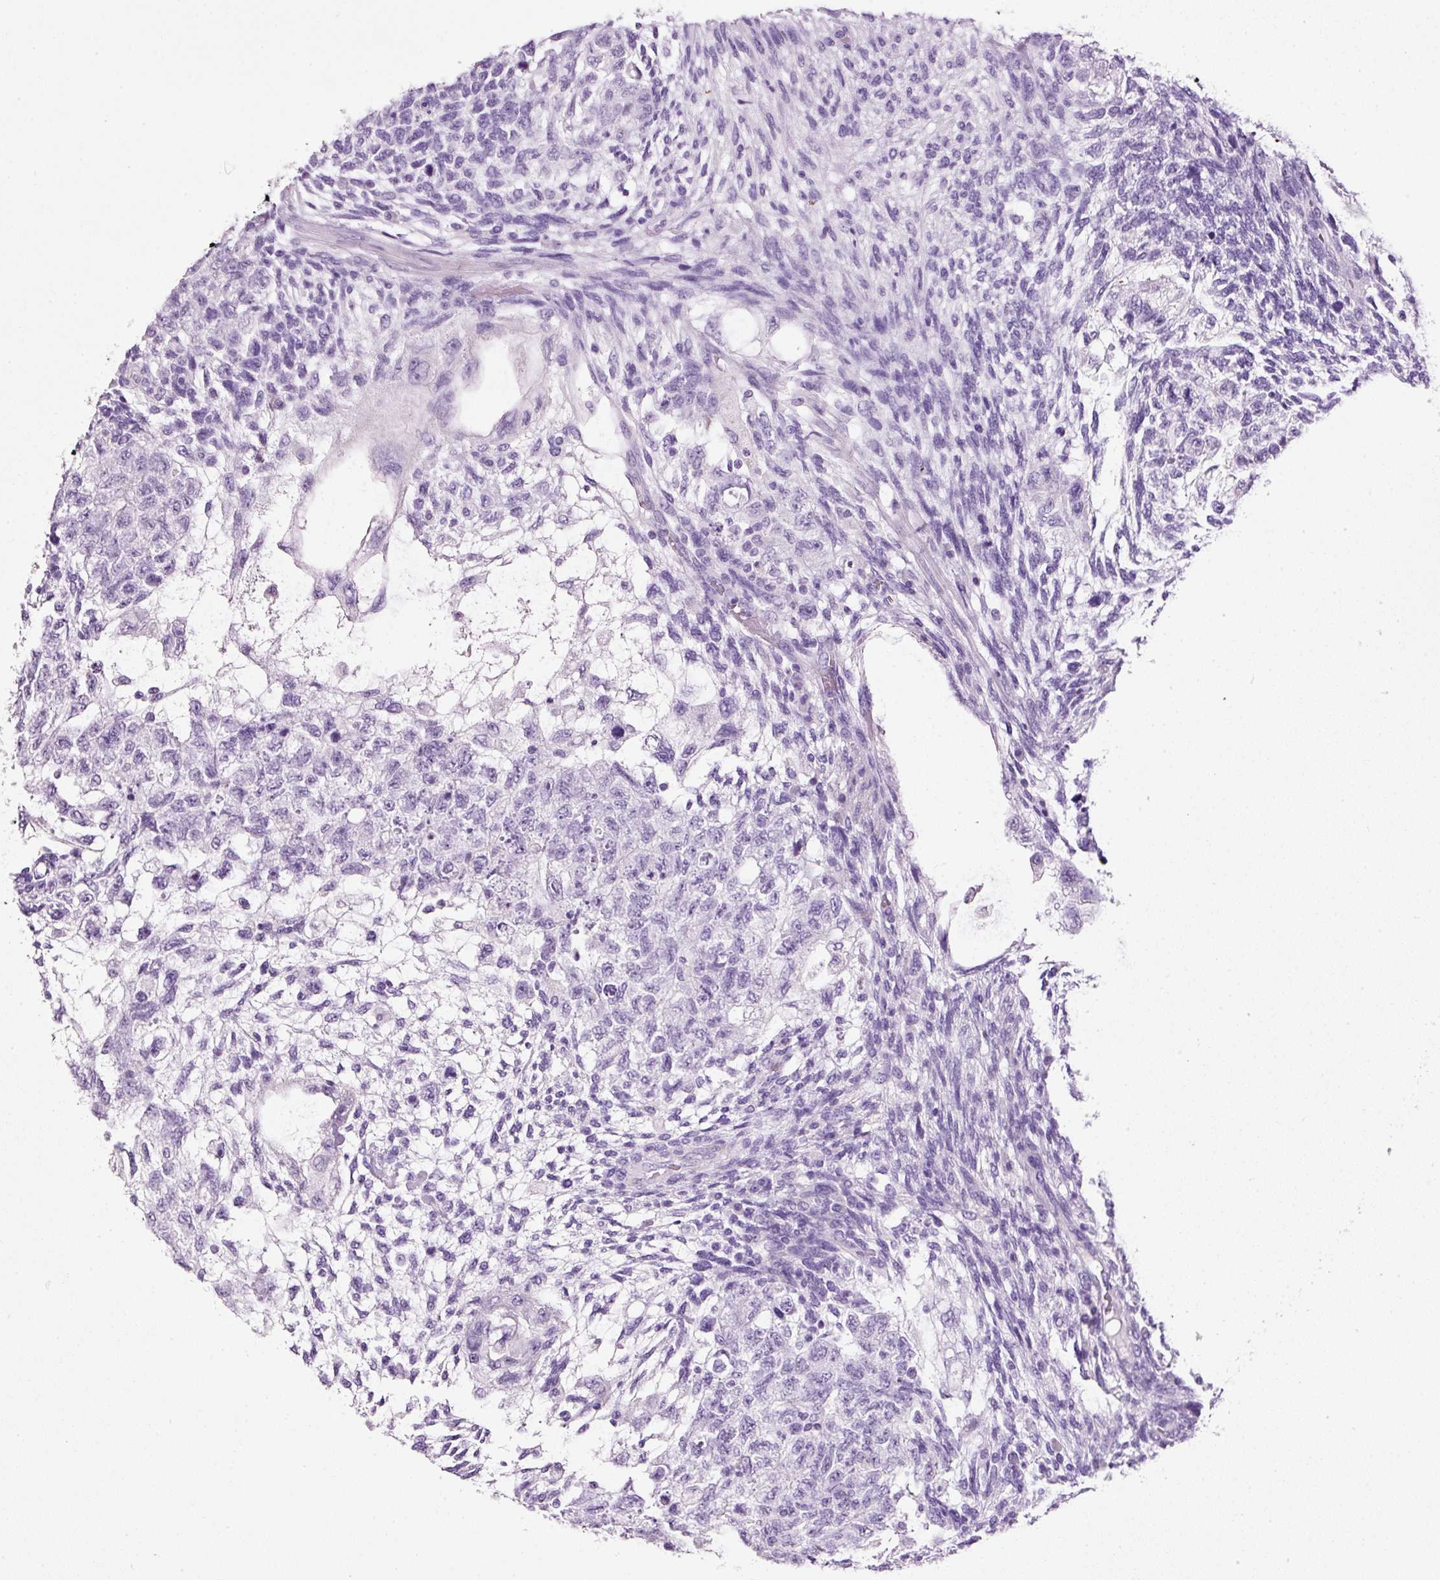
{"staining": {"intensity": "negative", "quantity": "none", "location": "none"}, "tissue": "testis cancer", "cell_type": "Tumor cells", "image_type": "cancer", "snomed": [{"axis": "morphology", "description": "Normal tissue, NOS"}, {"axis": "morphology", "description": "Carcinoma, Embryonal, NOS"}, {"axis": "topography", "description": "Testis"}], "caption": "Immunohistochemical staining of testis embryonal carcinoma exhibits no significant expression in tumor cells.", "gene": "BSND", "patient": {"sex": "male", "age": 36}}